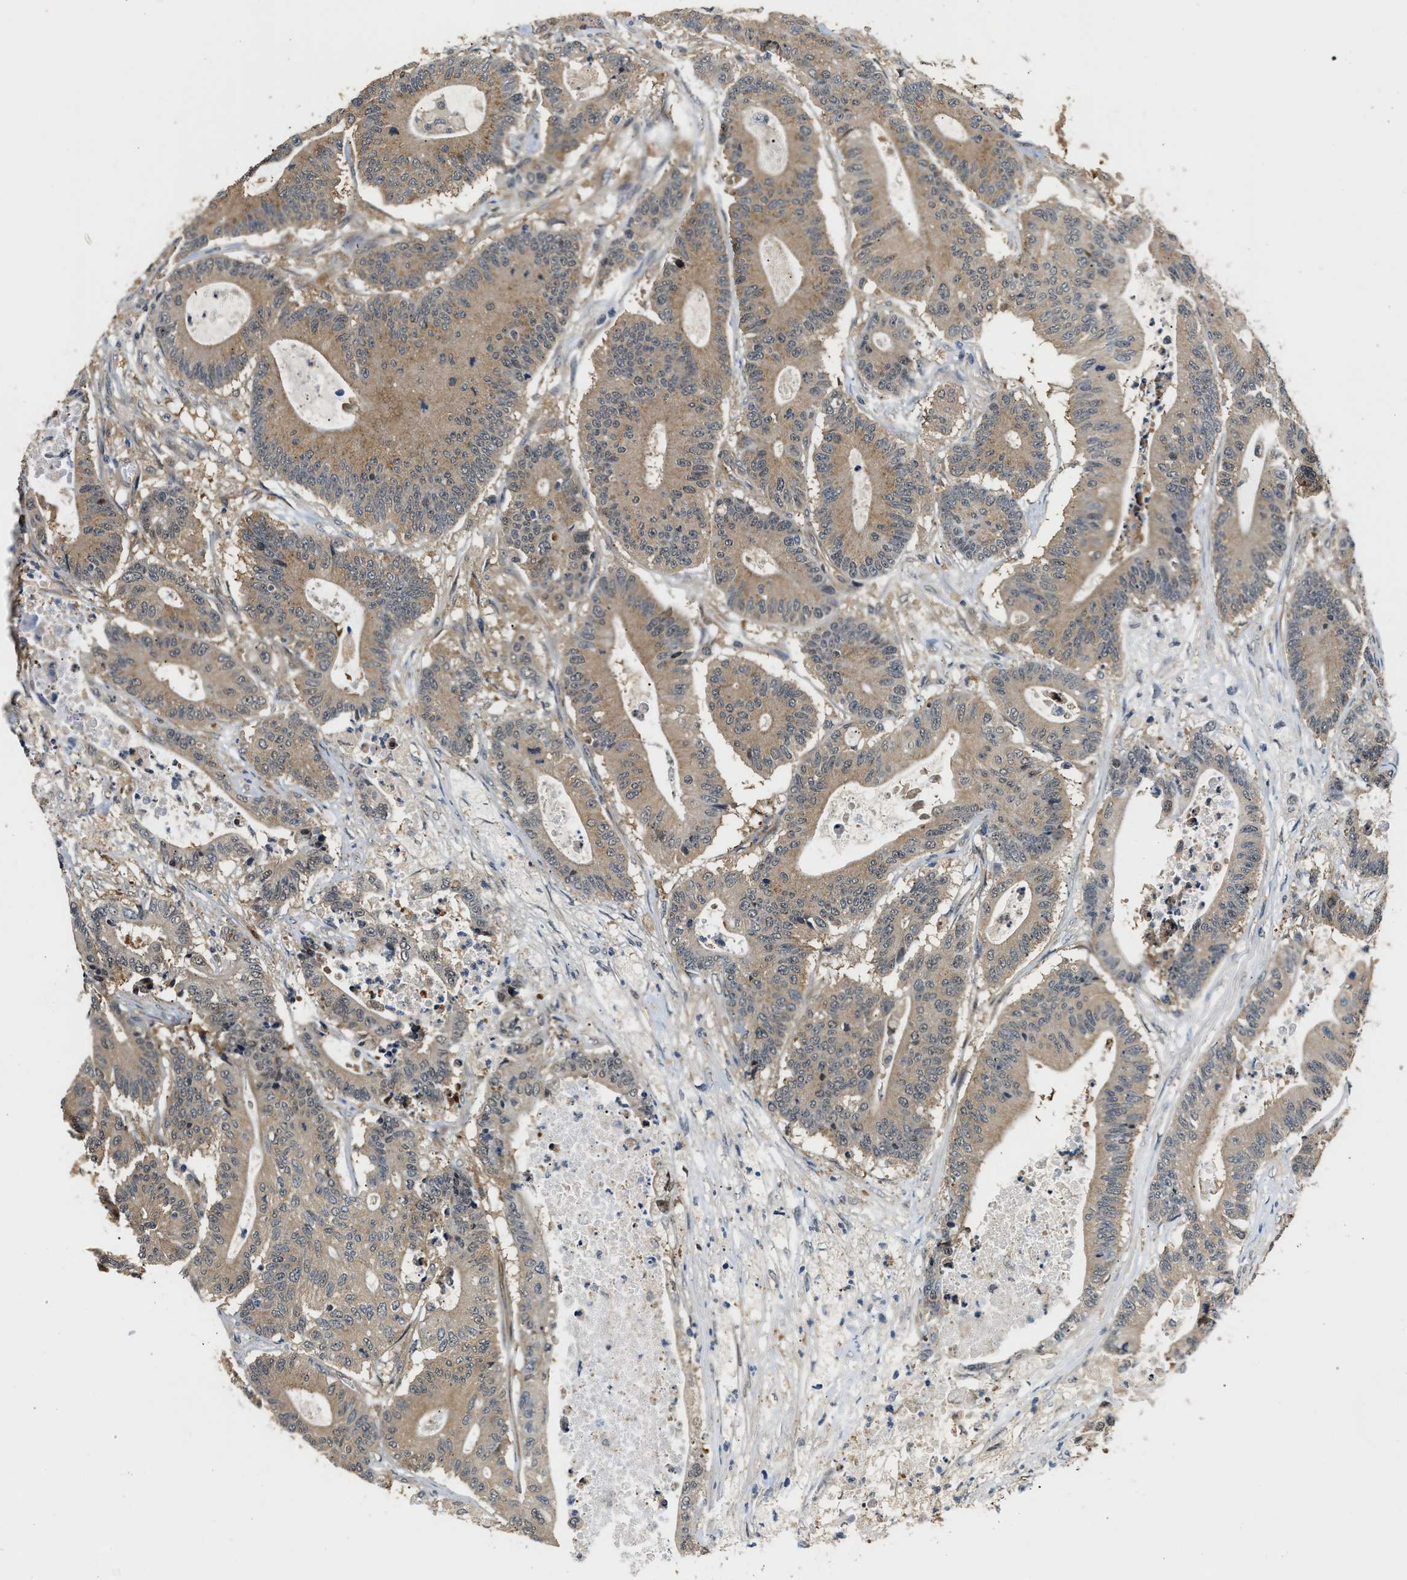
{"staining": {"intensity": "moderate", "quantity": ">75%", "location": "cytoplasmic/membranous"}, "tissue": "colorectal cancer", "cell_type": "Tumor cells", "image_type": "cancer", "snomed": [{"axis": "morphology", "description": "Adenocarcinoma, NOS"}, {"axis": "topography", "description": "Colon"}], "caption": "A brown stain labels moderate cytoplasmic/membranous positivity of a protein in colorectal cancer (adenocarcinoma) tumor cells.", "gene": "LARP6", "patient": {"sex": "female", "age": 84}}